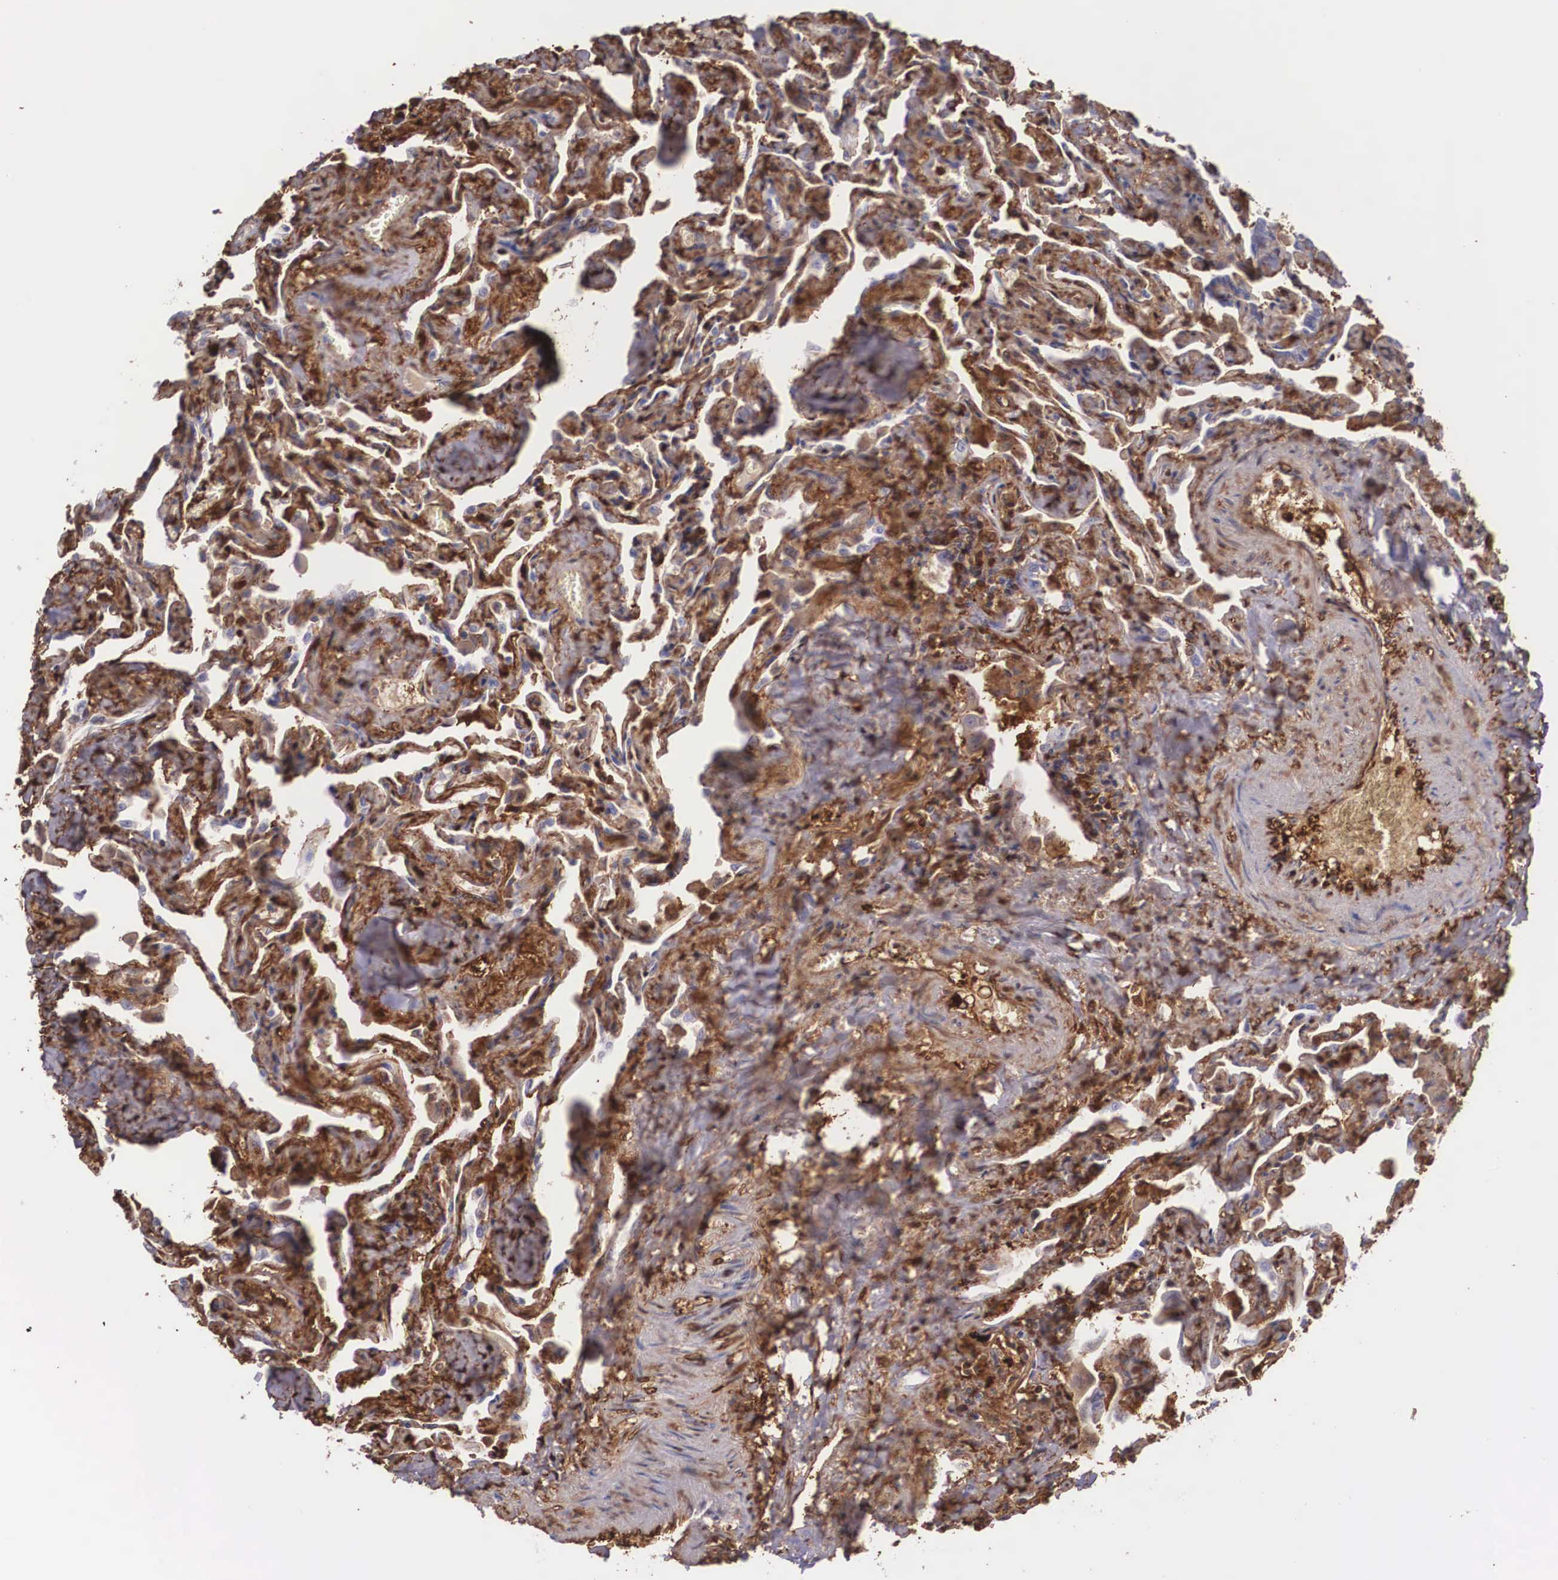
{"staining": {"intensity": "moderate", "quantity": "<25%", "location": "cytoplasmic/membranous"}, "tissue": "lung", "cell_type": "Alveolar cells", "image_type": "normal", "snomed": [{"axis": "morphology", "description": "Normal tissue, NOS"}, {"axis": "topography", "description": "Lung"}], "caption": "Lung stained for a protein demonstrates moderate cytoplasmic/membranous positivity in alveolar cells. The staining was performed using DAB, with brown indicating positive protein expression. Nuclei are stained blue with hematoxylin.", "gene": "LGALS1", "patient": {"sex": "male", "age": 73}}